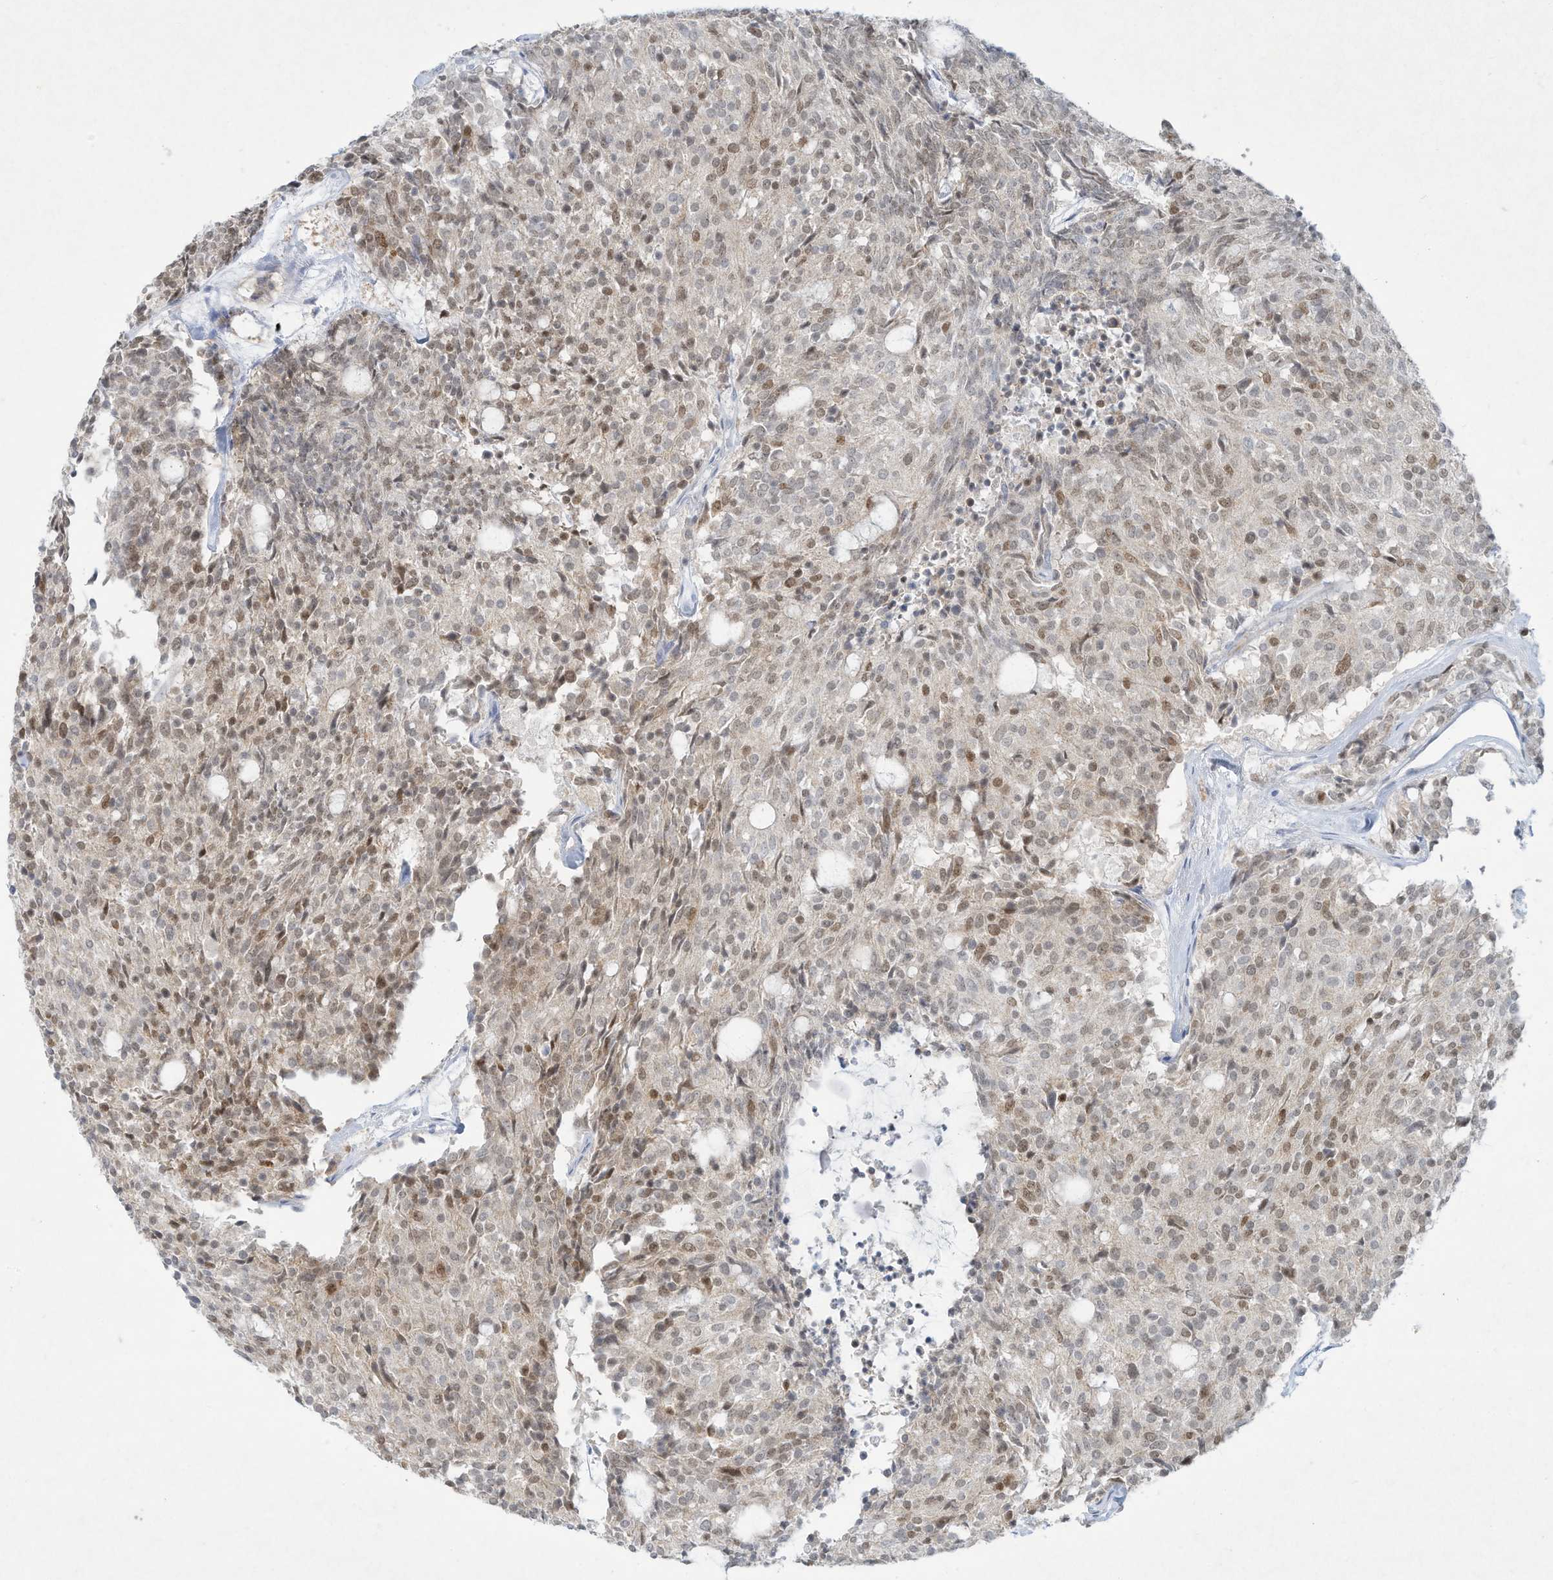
{"staining": {"intensity": "weak", "quantity": "25%-75%", "location": "nuclear"}, "tissue": "carcinoid", "cell_type": "Tumor cells", "image_type": "cancer", "snomed": [{"axis": "morphology", "description": "Carcinoid, malignant, NOS"}, {"axis": "topography", "description": "Pancreas"}], "caption": "Carcinoid stained with a brown dye exhibits weak nuclear positive expression in about 25%-75% of tumor cells.", "gene": "PAX6", "patient": {"sex": "female", "age": 54}}